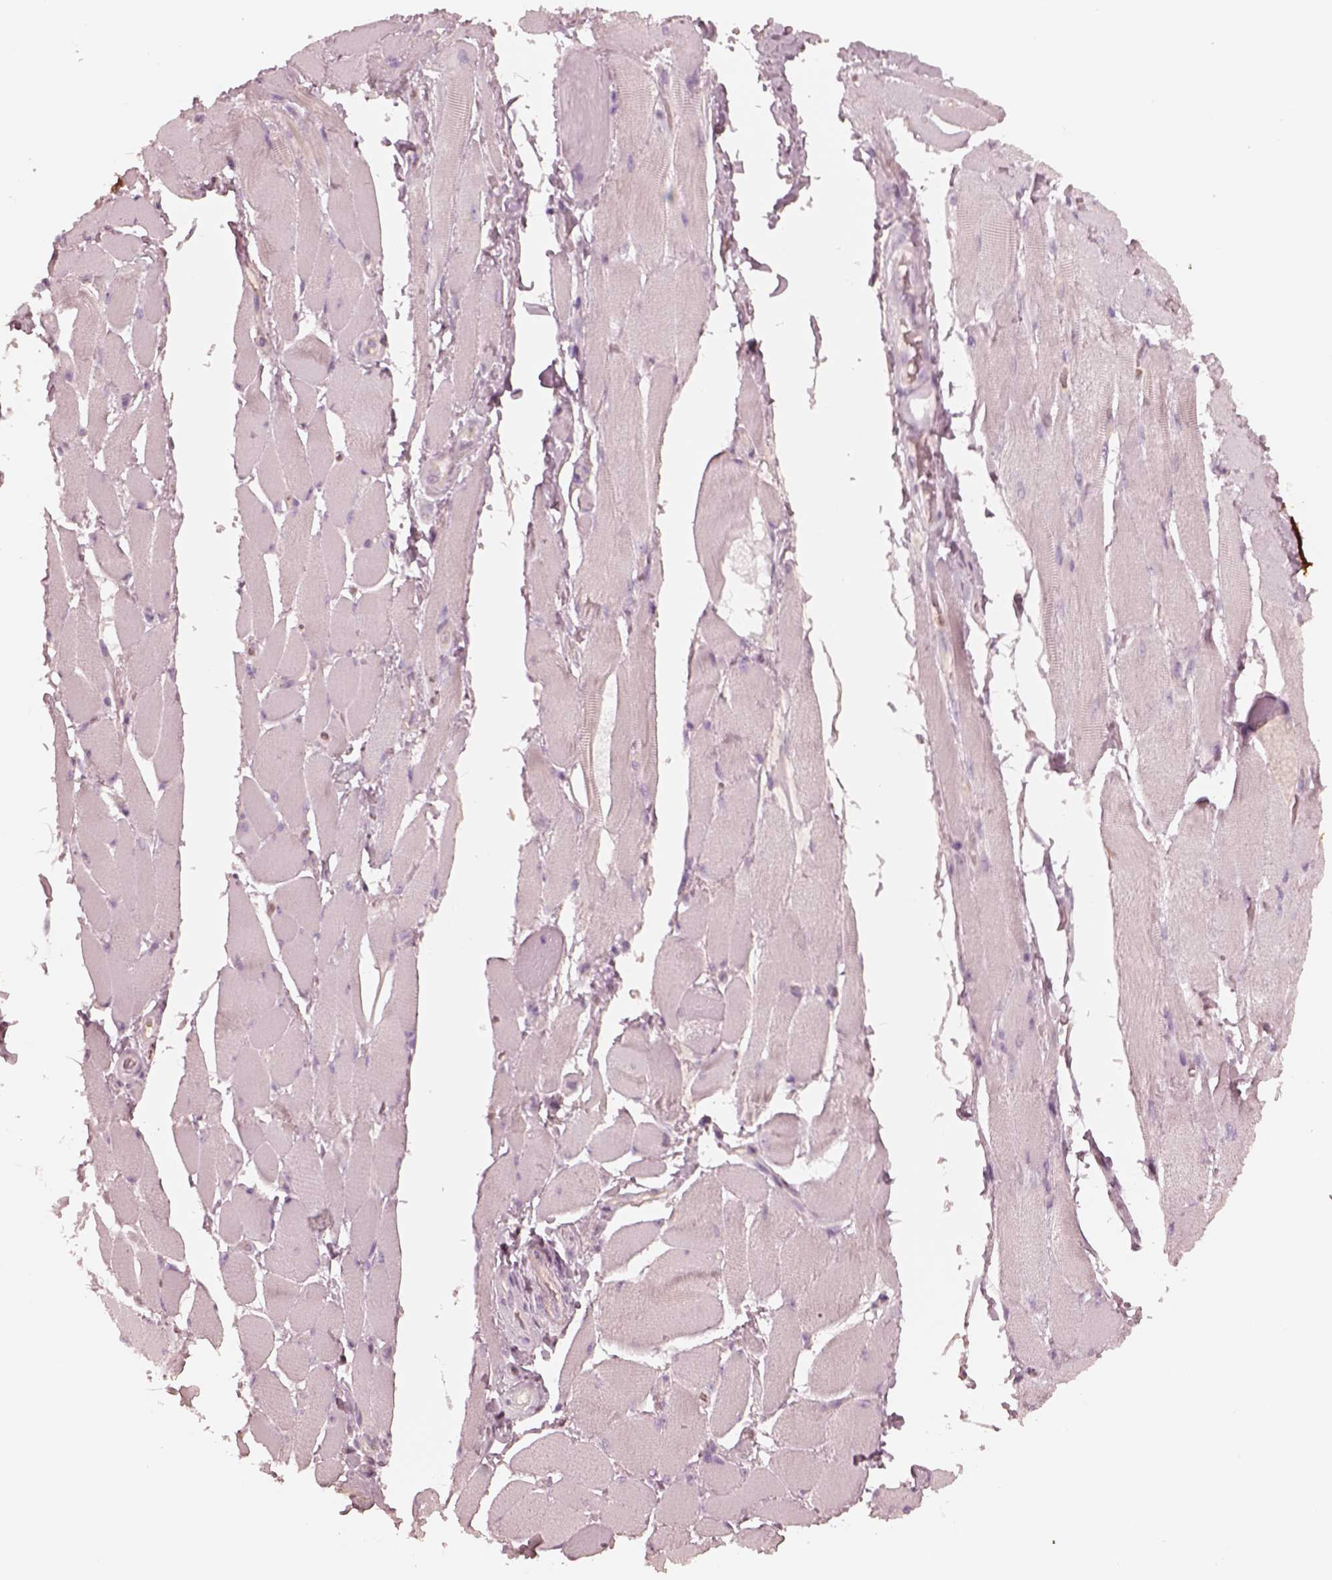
{"staining": {"intensity": "negative", "quantity": "none", "location": "none"}, "tissue": "skeletal muscle", "cell_type": "Myocytes", "image_type": "normal", "snomed": [{"axis": "morphology", "description": "Normal tissue, NOS"}, {"axis": "topography", "description": "Skeletal muscle"}, {"axis": "topography", "description": "Anal"}, {"axis": "topography", "description": "Peripheral nerve tissue"}], "caption": "The image shows no significant positivity in myocytes of skeletal muscle. The staining is performed using DAB brown chromogen with nuclei counter-stained in using hematoxylin.", "gene": "GPRIN1", "patient": {"sex": "male", "age": 53}}